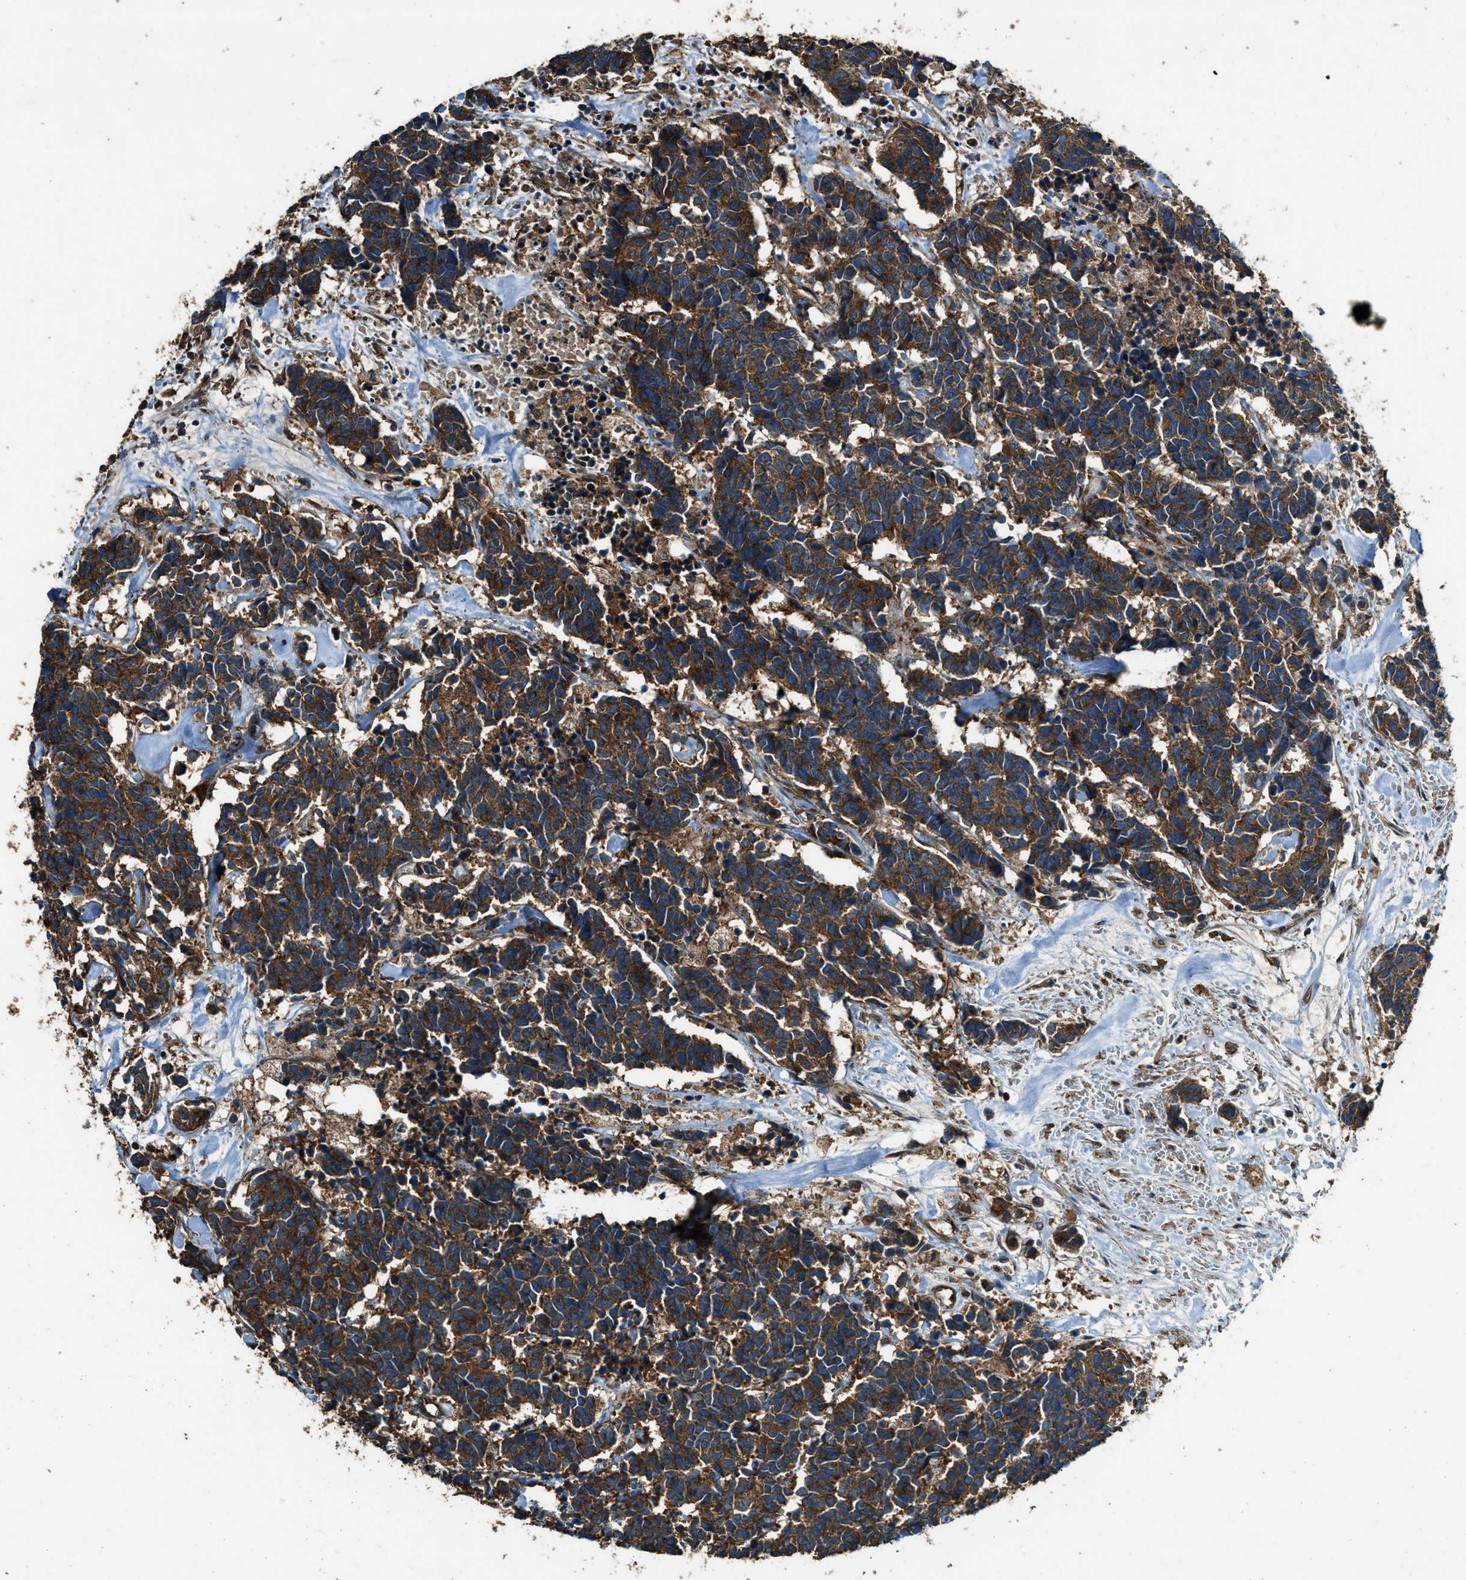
{"staining": {"intensity": "moderate", "quantity": ">75%", "location": "cytoplasmic/membranous"}, "tissue": "carcinoid", "cell_type": "Tumor cells", "image_type": "cancer", "snomed": [{"axis": "morphology", "description": "Carcinoma, NOS"}, {"axis": "morphology", "description": "Carcinoid, malignant, NOS"}, {"axis": "topography", "description": "Urinary bladder"}], "caption": "This image reveals IHC staining of malignant carcinoid, with medium moderate cytoplasmic/membranous positivity in approximately >75% of tumor cells.", "gene": "MAP3K8", "patient": {"sex": "male", "age": 57}}